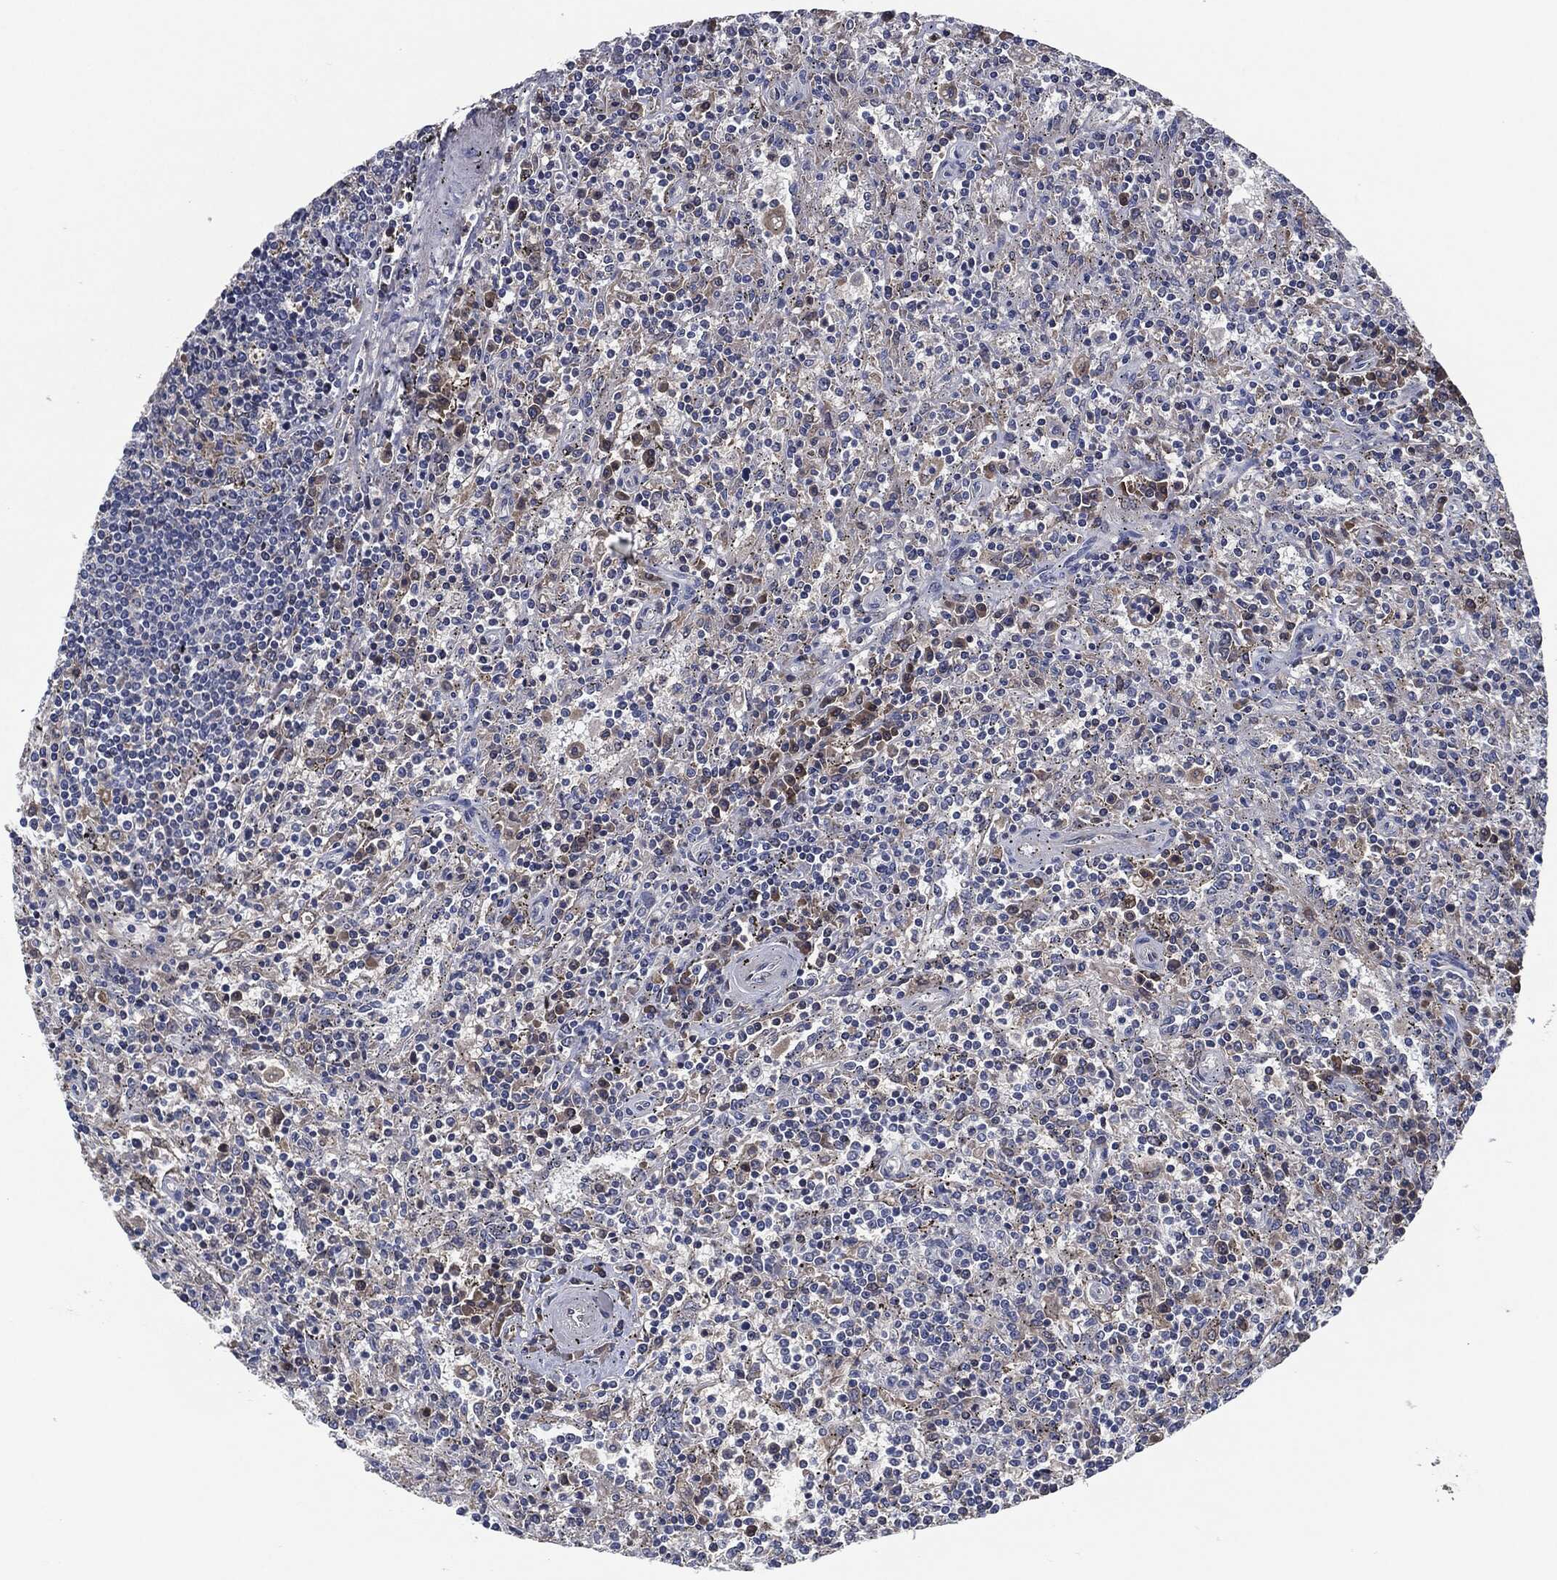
{"staining": {"intensity": "moderate", "quantity": "<25%", "location": "cytoplasmic/membranous"}, "tissue": "lymphoma", "cell_type": "Tumor cells", "image_type": "cancer", "snomed": [{"axis": "morphology", "description": "Malignant lymphoma, non-Hodgkin's type, Low grade"}, {"axis": "topography", "description": "Spleen"}], "caption": "Protein positivity by immunohistochemistry (IHC) shows moderate cytoplasmic/membranous expression in about <25% of tumor cells in lymphoma.", "gene": "IL2RG", "patient": {"sex": "male", "age": 62}}